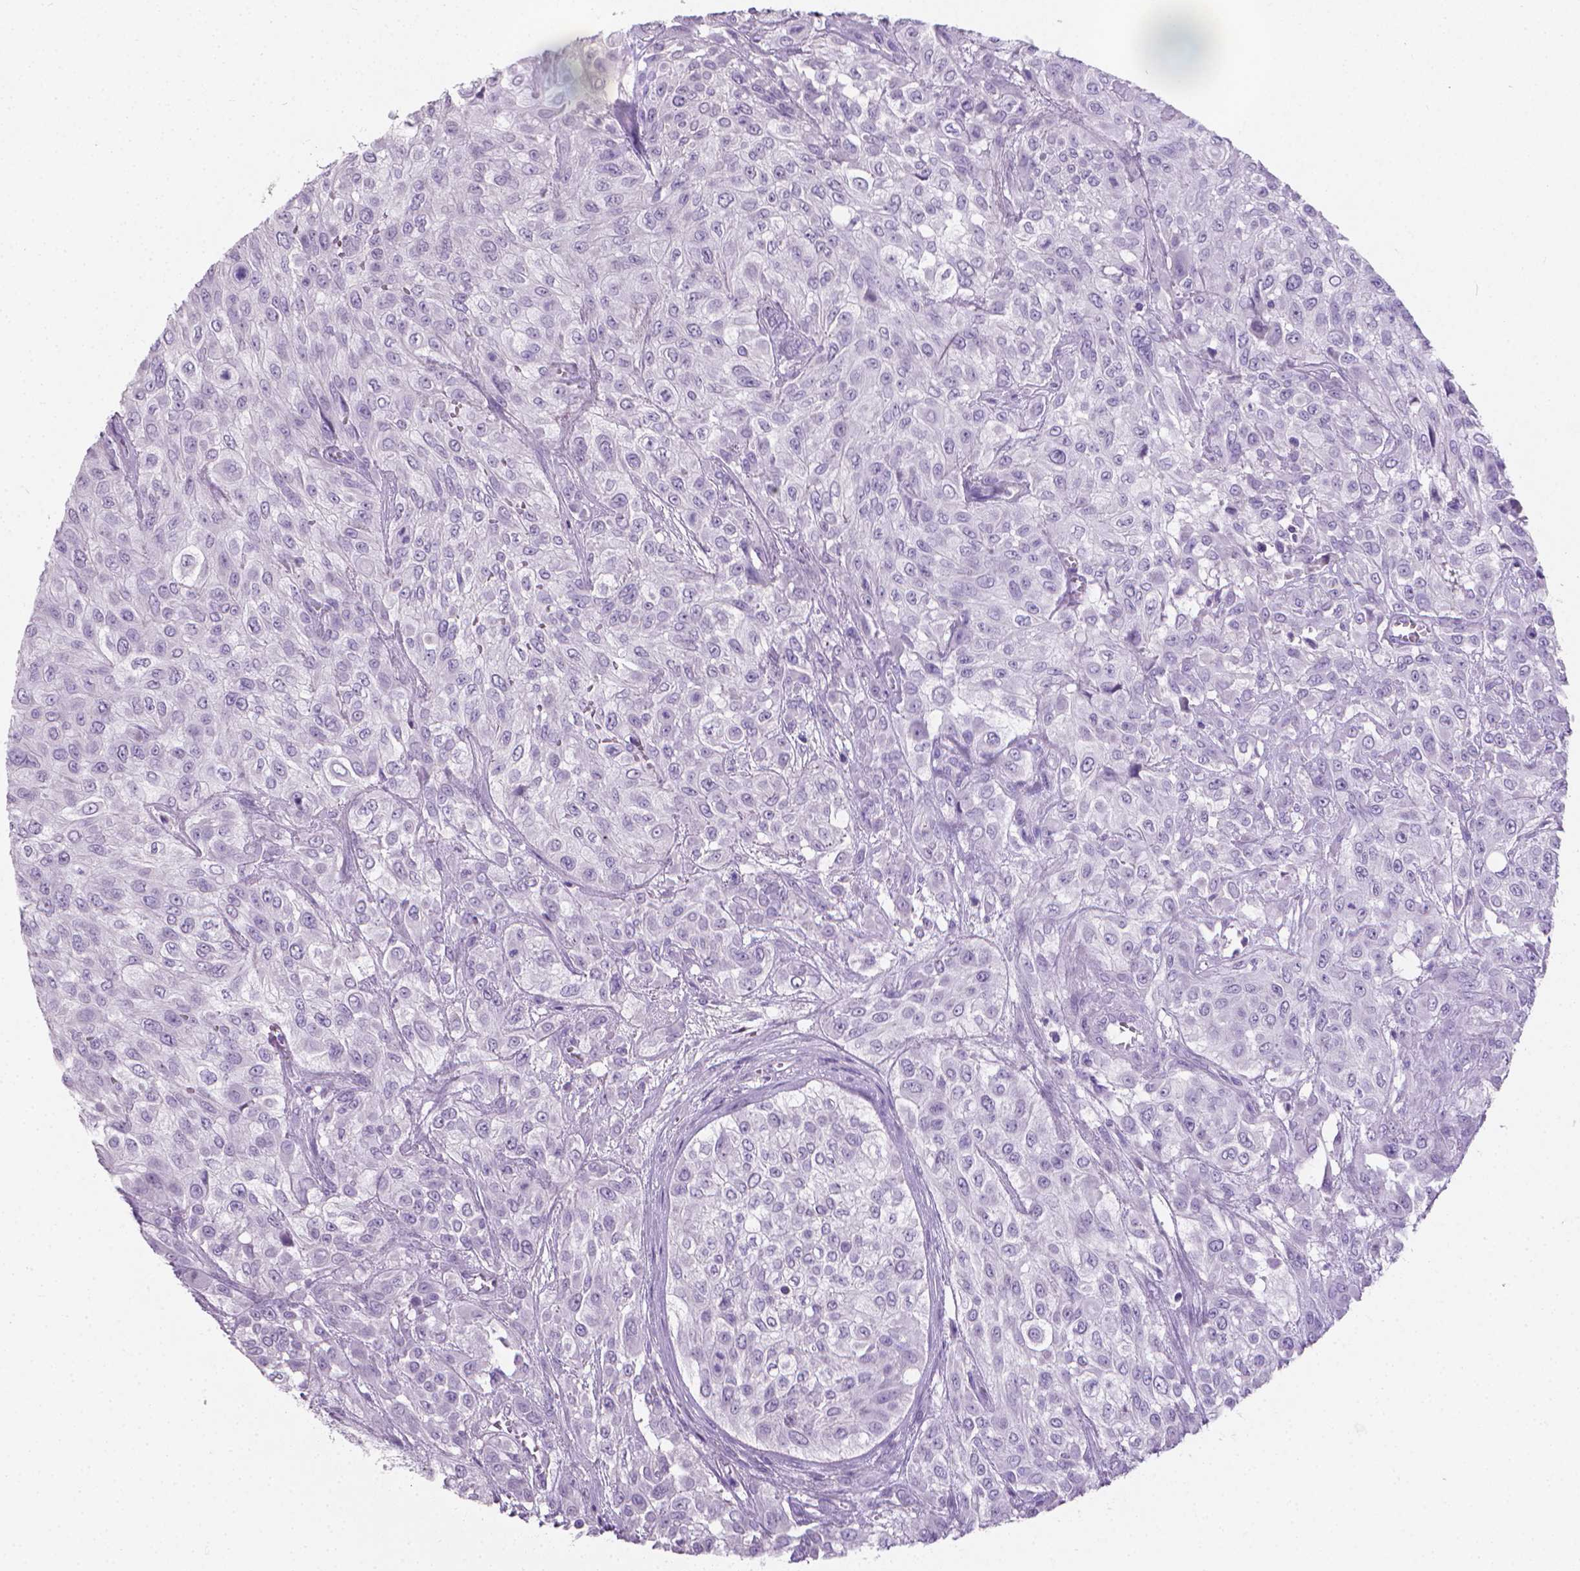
{"staining": {"intensity": "negative", "quantity": "none", "location": "none"}, "tissue": "urothelial cancer", "cell_type": "Tumor cells", "image_type": "cancer", "snomed": [{"axis": "morphology", "description": "Urothelial carcinoma, High grade"}, {"axis": "topography", "description": "Urinary bladder"}], "caption": "IHC of human urothelial cancer exhibits no expression in tumor cells.", "gene": "XPNPEP2", "patient": {"sex": "male", "age": 57}}